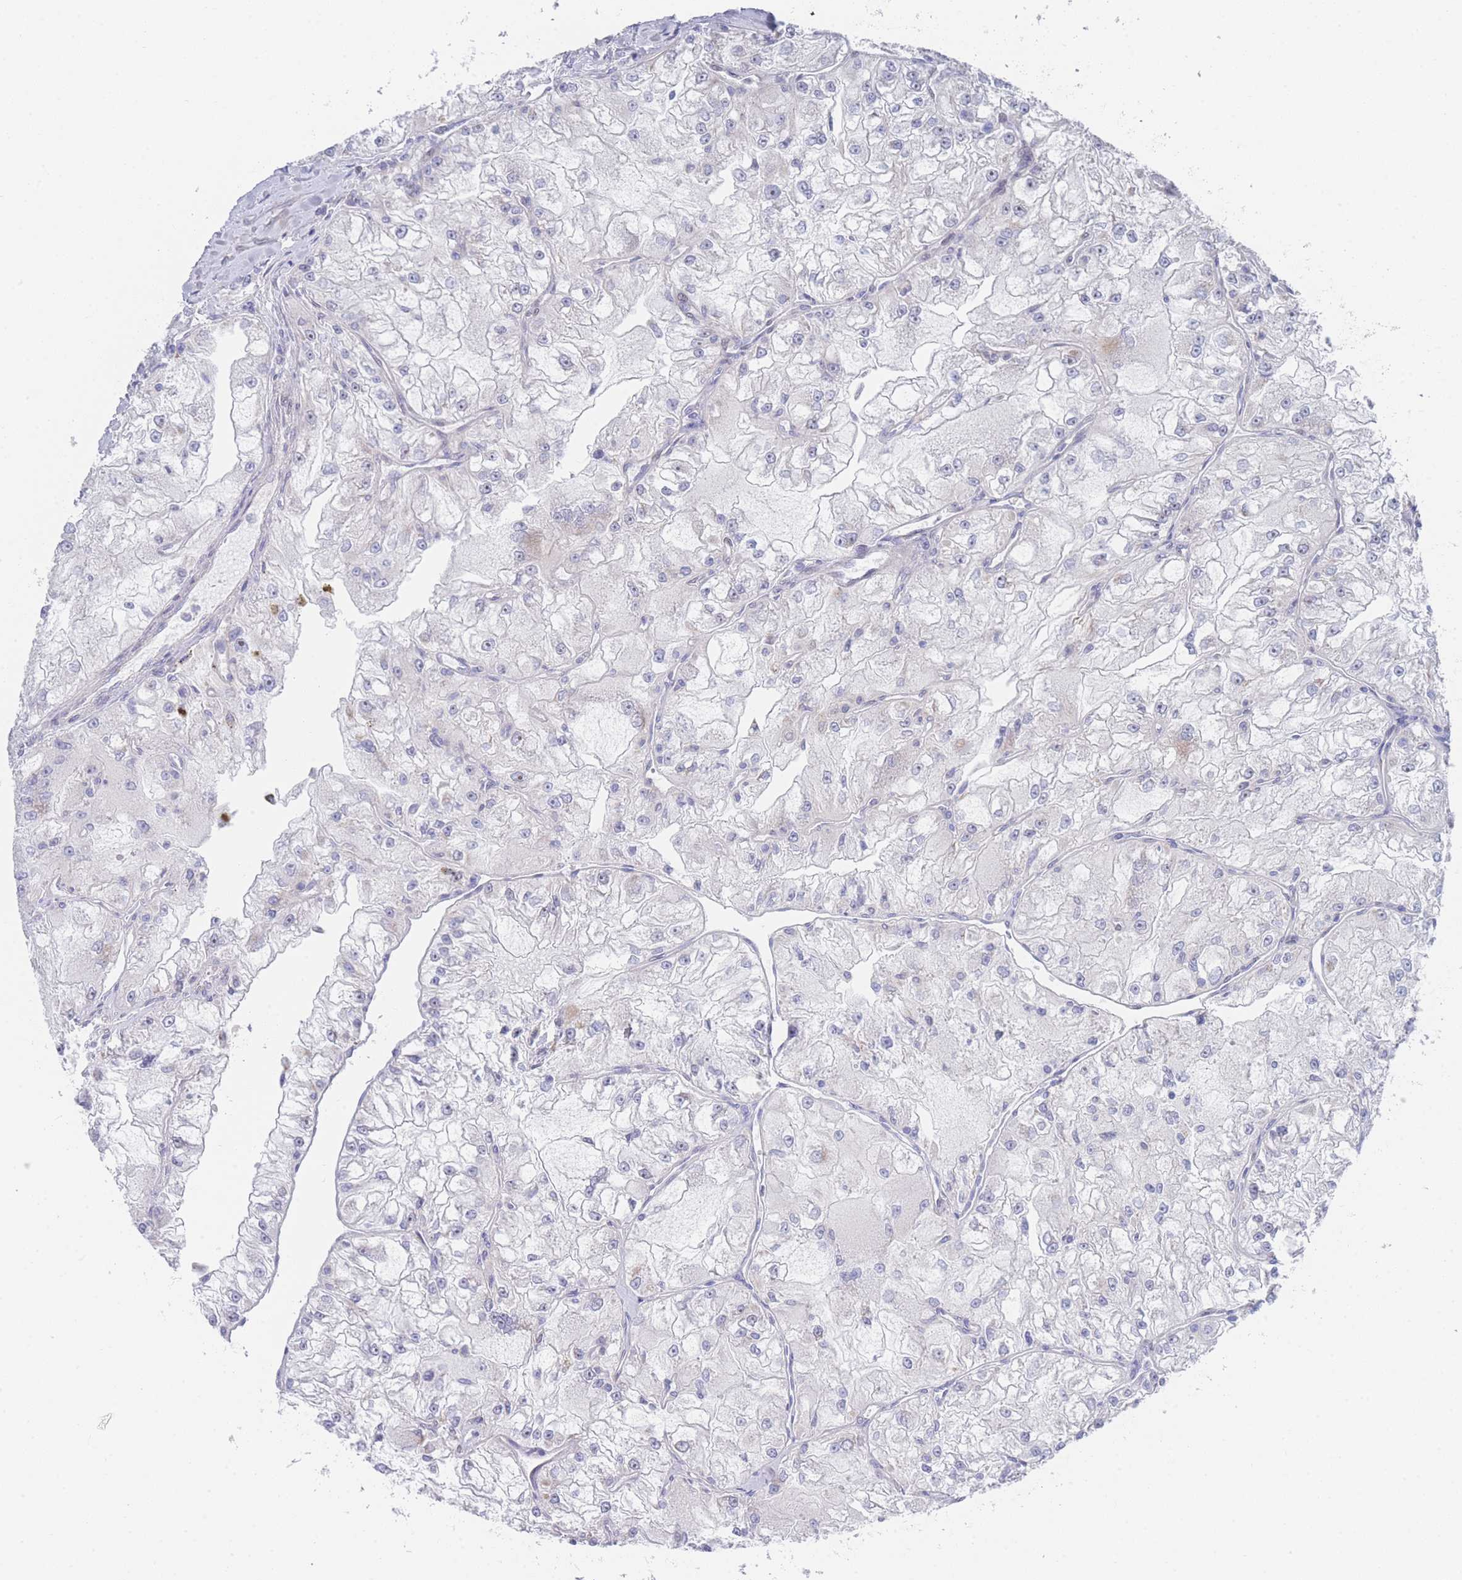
{"staining": {"intensity": "negative", "quantity": "none", "location": "none"}, "tissue": "renal cancer", "cell_type": "Tumor cells", "image_type": "cancer", "snomed": [{"axis": "morphology", "description": "Adenocarcinoma, NOS"}, {"axis": "topography", "description": "Kidney"}], "caption": "This is an IHC image of renal cancer (adenocarcinoma). There is no staining in tumor cells.", "gene": "ZNF142", "patient": {"sex": "female", "age": 72}}